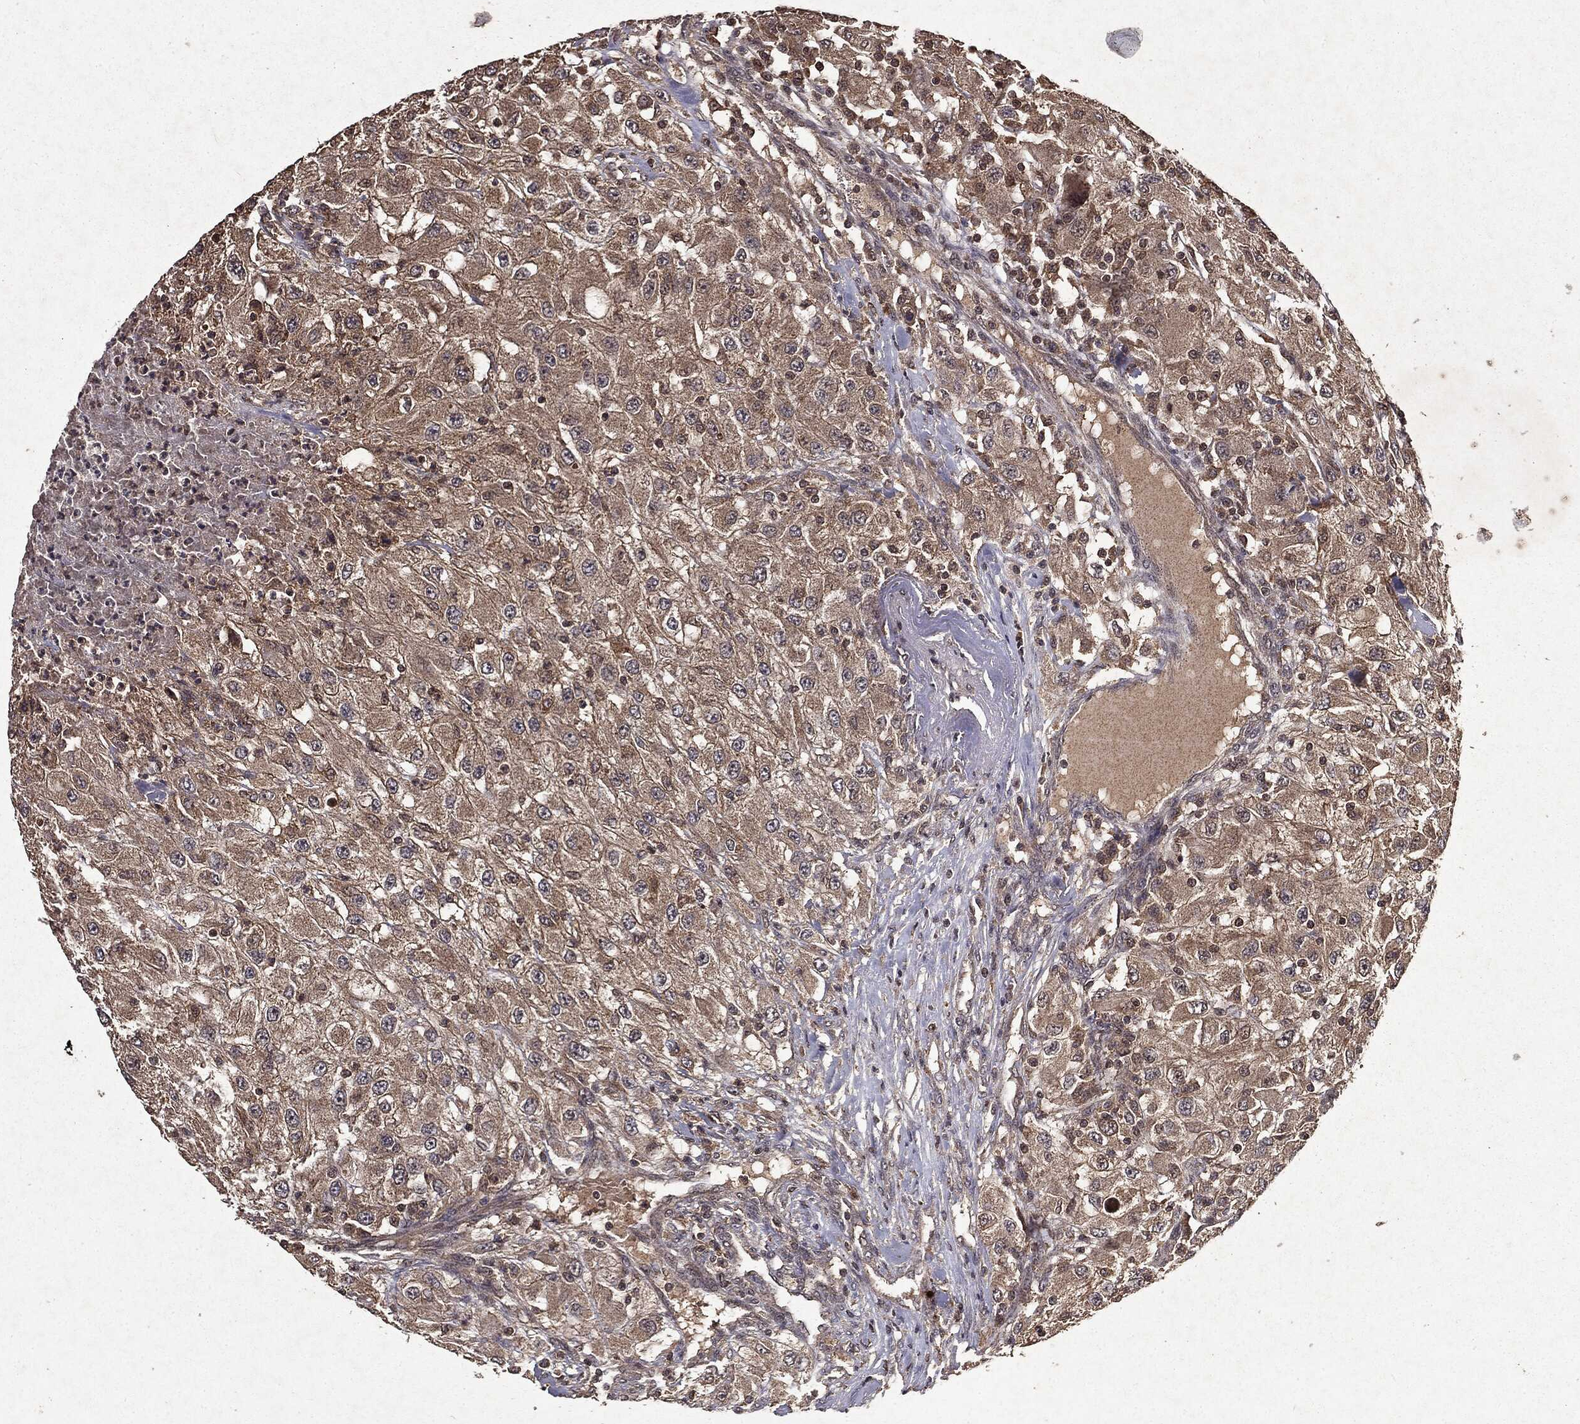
{"staining": {"intensity": "weak", "quantity": "25%-75%", "location": "cytoplasmic/membranous"}, "tissue": "renal cancer", "cell_type": "Tumor cells", "image_type": "cancer", "snomed": [{"axis": "morphology", "description": "Adenocarcinoma, NOS"}, {"axis": "topography", "description": "Kidney"}], "caption": "An IHC photomicrograph of tumor tissue is shown. Protein staining in brown highlights weak cytoplasmic/membranous positivity in renal adenocarcinoma within tumor cells. Using DAB (3,3'-diaminobenzidine) (brown) and hematoxylin (blue) stains, captured at high magnification using brightfield microscopy.", "gene": "MTOR", "patient": {"sex": "female", "age": 67}}